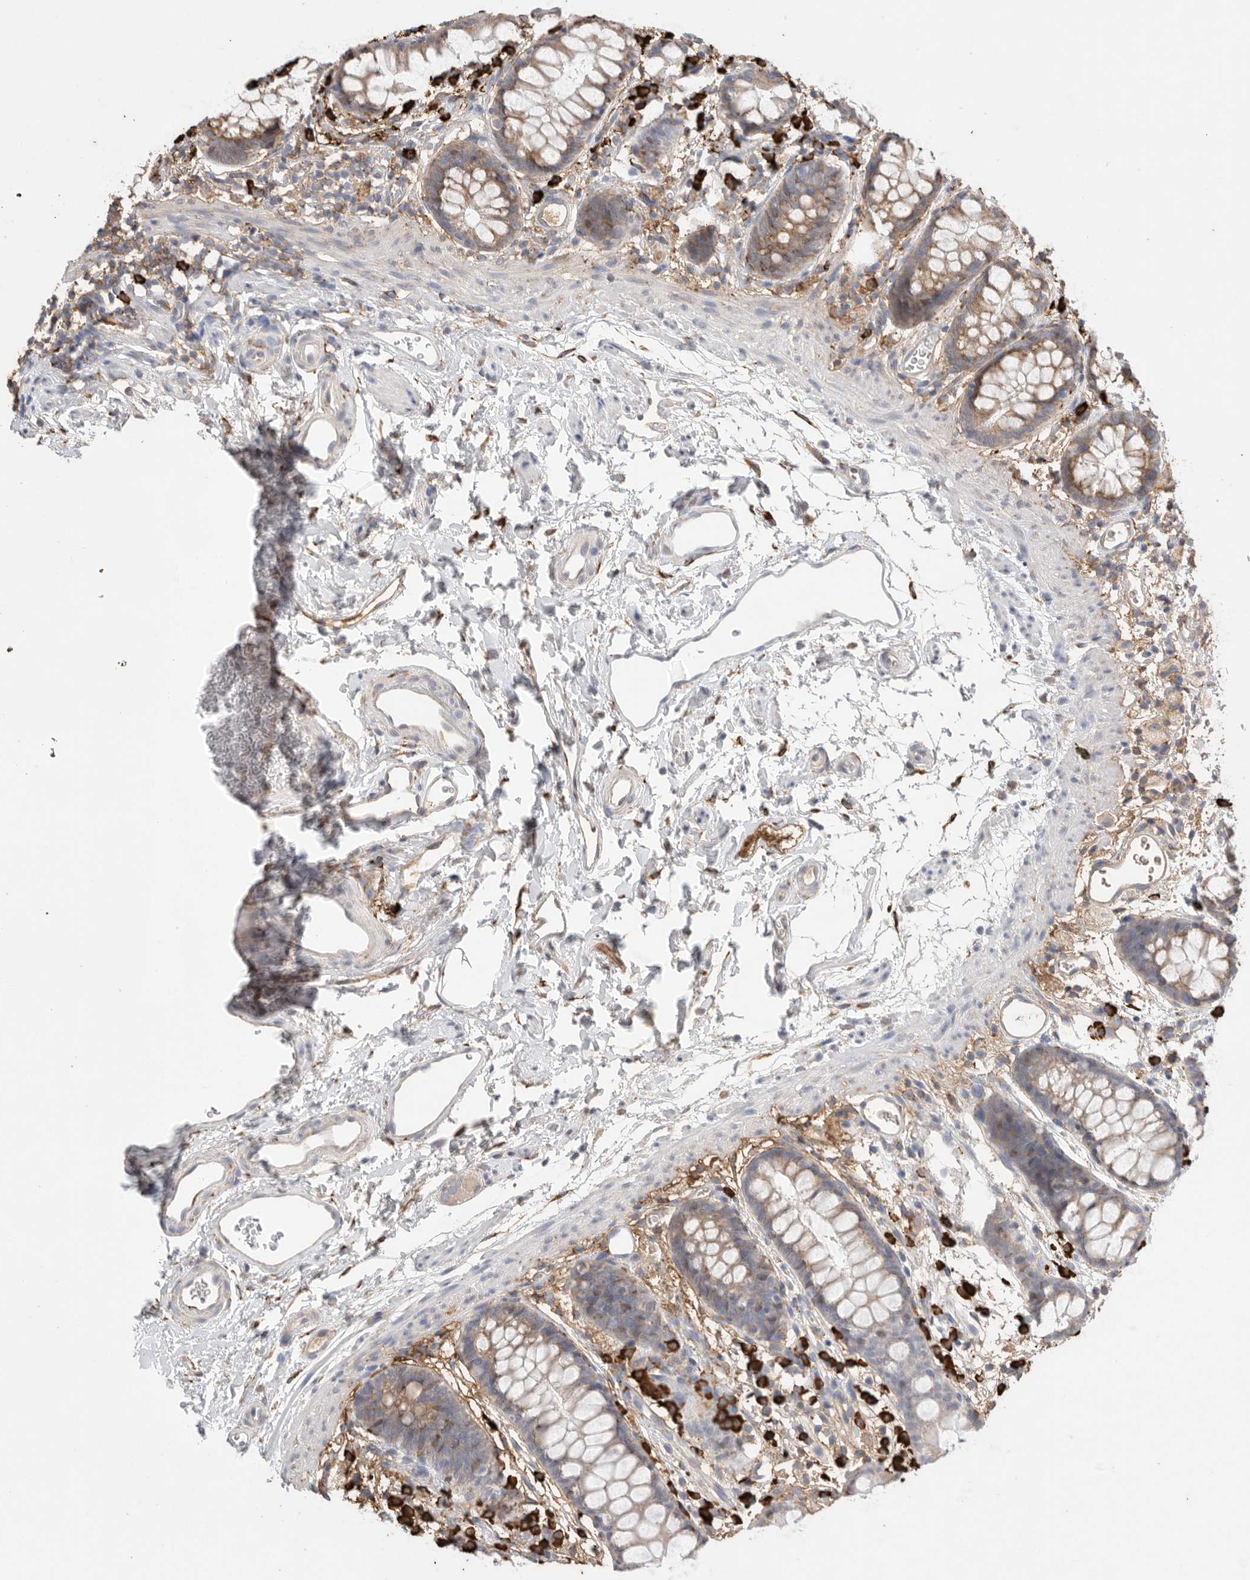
{"staining": {"intensity": "moderate", "quantity": "25%-75%", "location": "cytoplasmic/membranous"}, "tissue": "rectum", "cell_type": "Glandular cells", "image_type": "normal", "snomed": [{"axis": "morphology", "description": "Normal tissue, NOS"}, {"axis": "topography", "description": "Rectum"}], "caption": "A medium amount of moderate cytoplasmic/membranous staining is identified in approximately 25%-75% of glandular cells in benign rectum.", "gene": "BLOC1S5", "patient": {"sex": "female", "age": 65}}